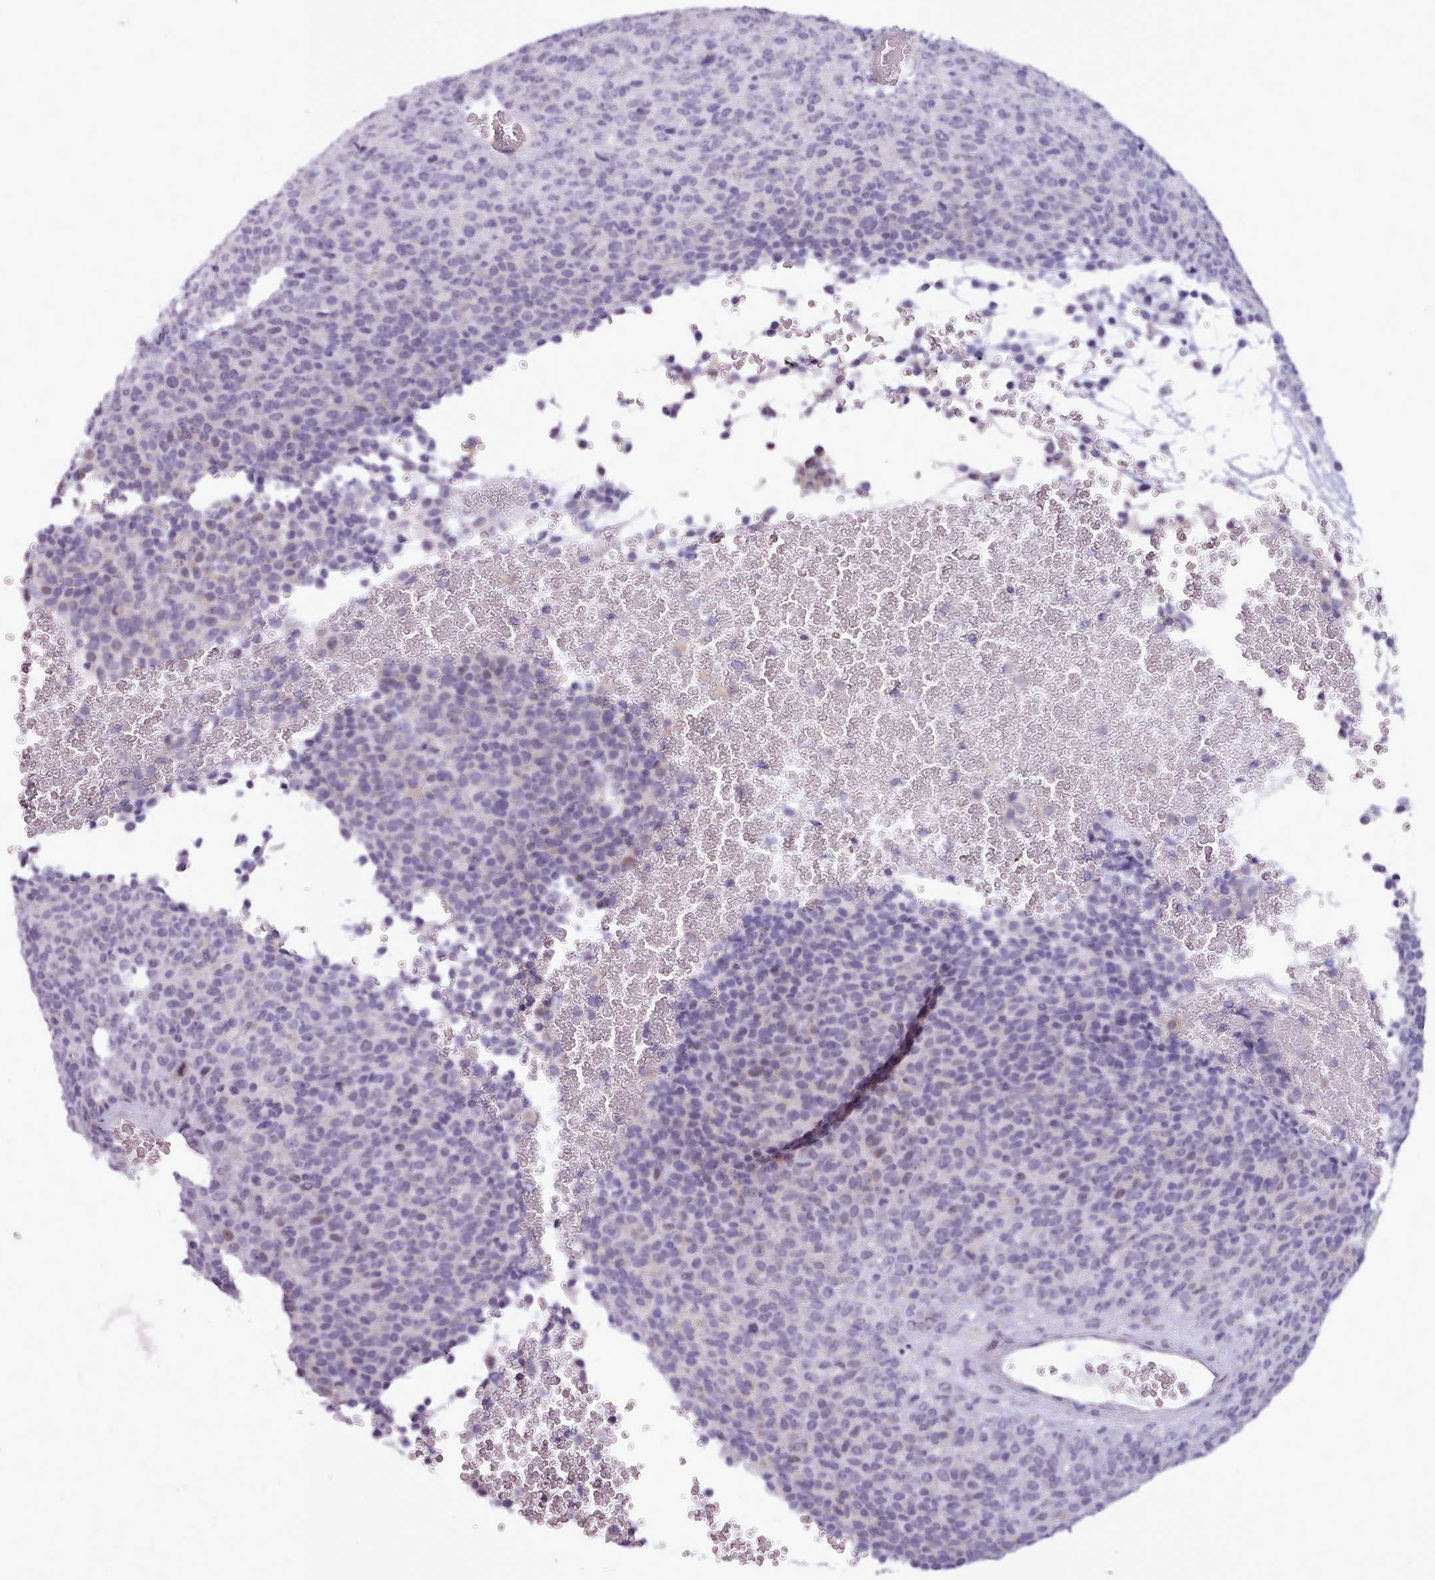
{"staining": {"intensity": "negative", "quantity": "none", "location": "none"}, "tissue": "melanoma", "cell_type": "Tumor cells", "image_type": "cancer", "snomed": [{"axis": "morphology", "description": "Malignant melanoma, Metastatic site"}, {"axis": "topography", "description": "Brain"}], "caption": "Histopathology image shows no protein staining in tumor cells of melanoma tissue.", "gene": "BDKRB2", "patient": {"sex": "female", "age": 56}}